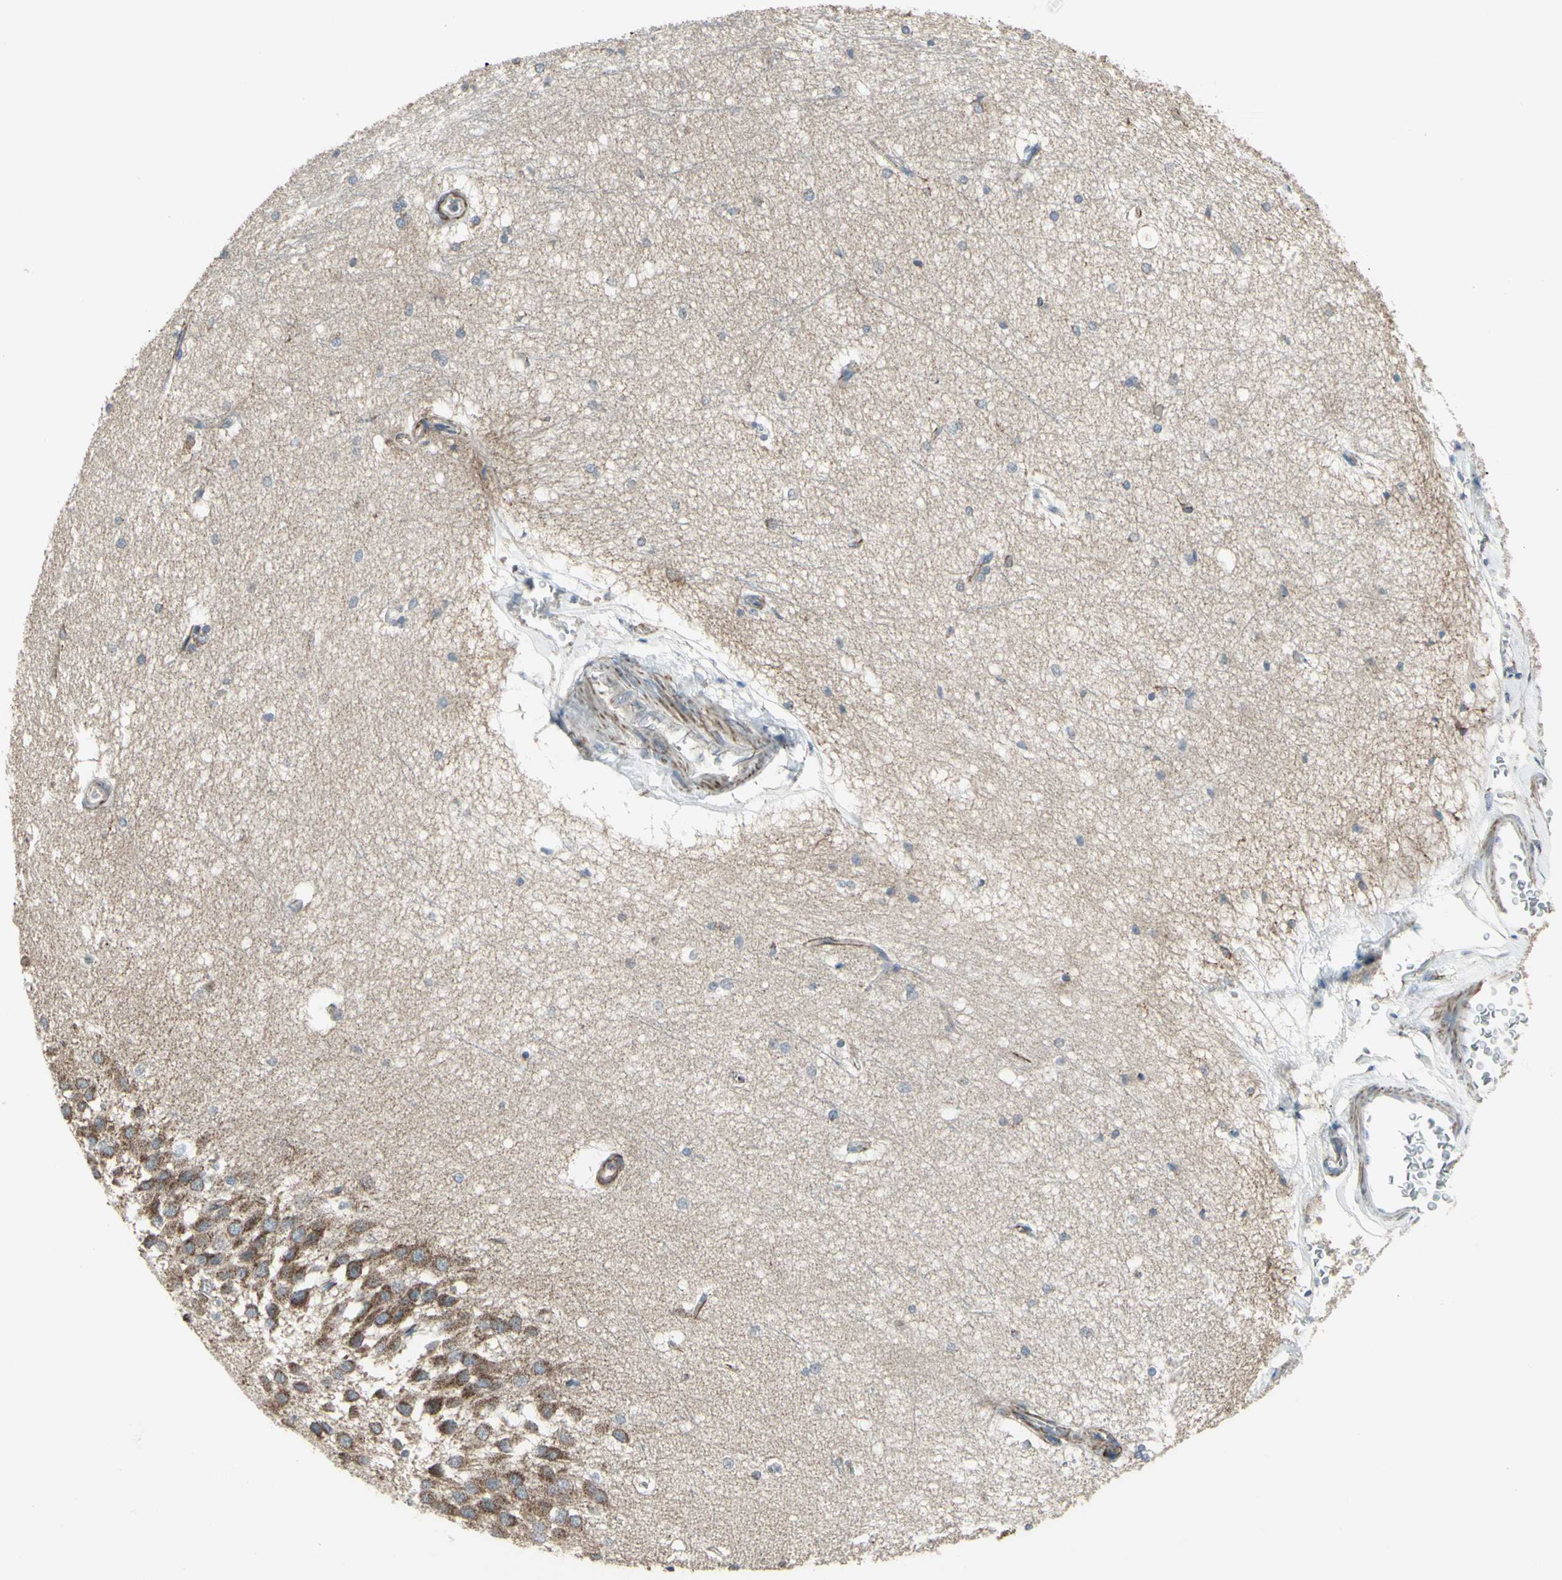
{"staining": {"intensity": "weak", "quantity": "<25%", "location": "cytoplasmic/membranous"}, "tissue": "hippocampus", "cell_type": "Glial cells", "image_type": "normal", "snomed": [{"axis": "morphology", "description": "Normal tissue, NOS"}, {"axis": "topography", "description": "Hippocampus"}], "caption": "IHC of unremarkable hippocampus shows no staining in glial cells. Brightfield microscopy of immunohistochemistry (IHC) stained with DAB (3,3'-diaminobenzidine) (brown) and hematoxylin (blue), captured at high magnification.", "gene": "FAM171B", "patient": {"sex": "female", "age": 19}}